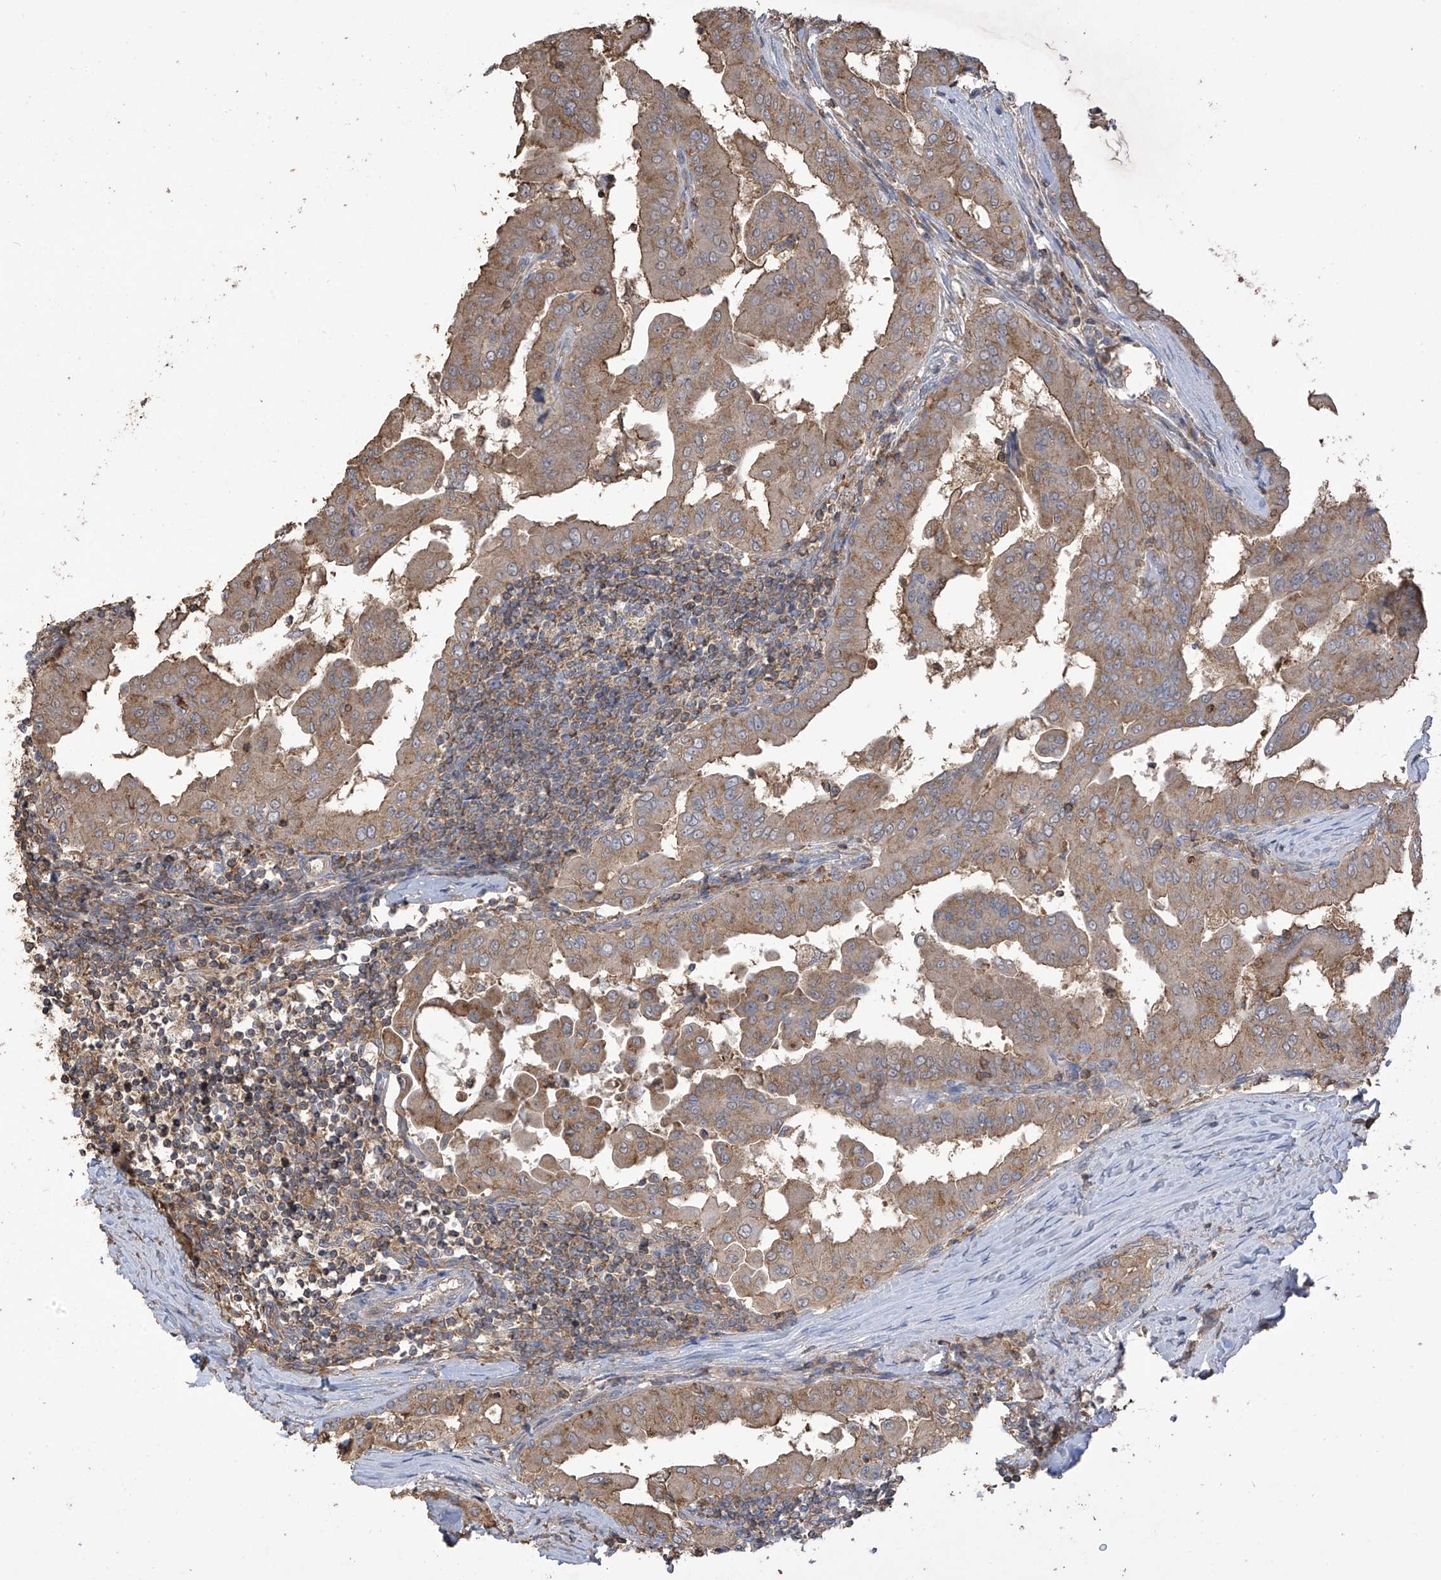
{"staining": {"intensity": "moderate", "quantity": ">75%", "location": "cytoplasmic/membranous"}, "tissue": "thyroid cancer", "cell_type": "Tumor cells", "image_type": "cancer", "snomed": [{"axis": "morphology", "description": "Papillary adenocarcinoma, NOS"}, {"axis": "topography", "description": "Thyroid gland"}], "caption": "Approximately >75% of tumor cells in human thyroid papillary adenocarcinoma reveal moderate cytoplasmic/membranous protein positivity as visualized by brown immunohistochemical staining.", "gene": "COX10", "patient": {"sex": "male", "age": 33}}